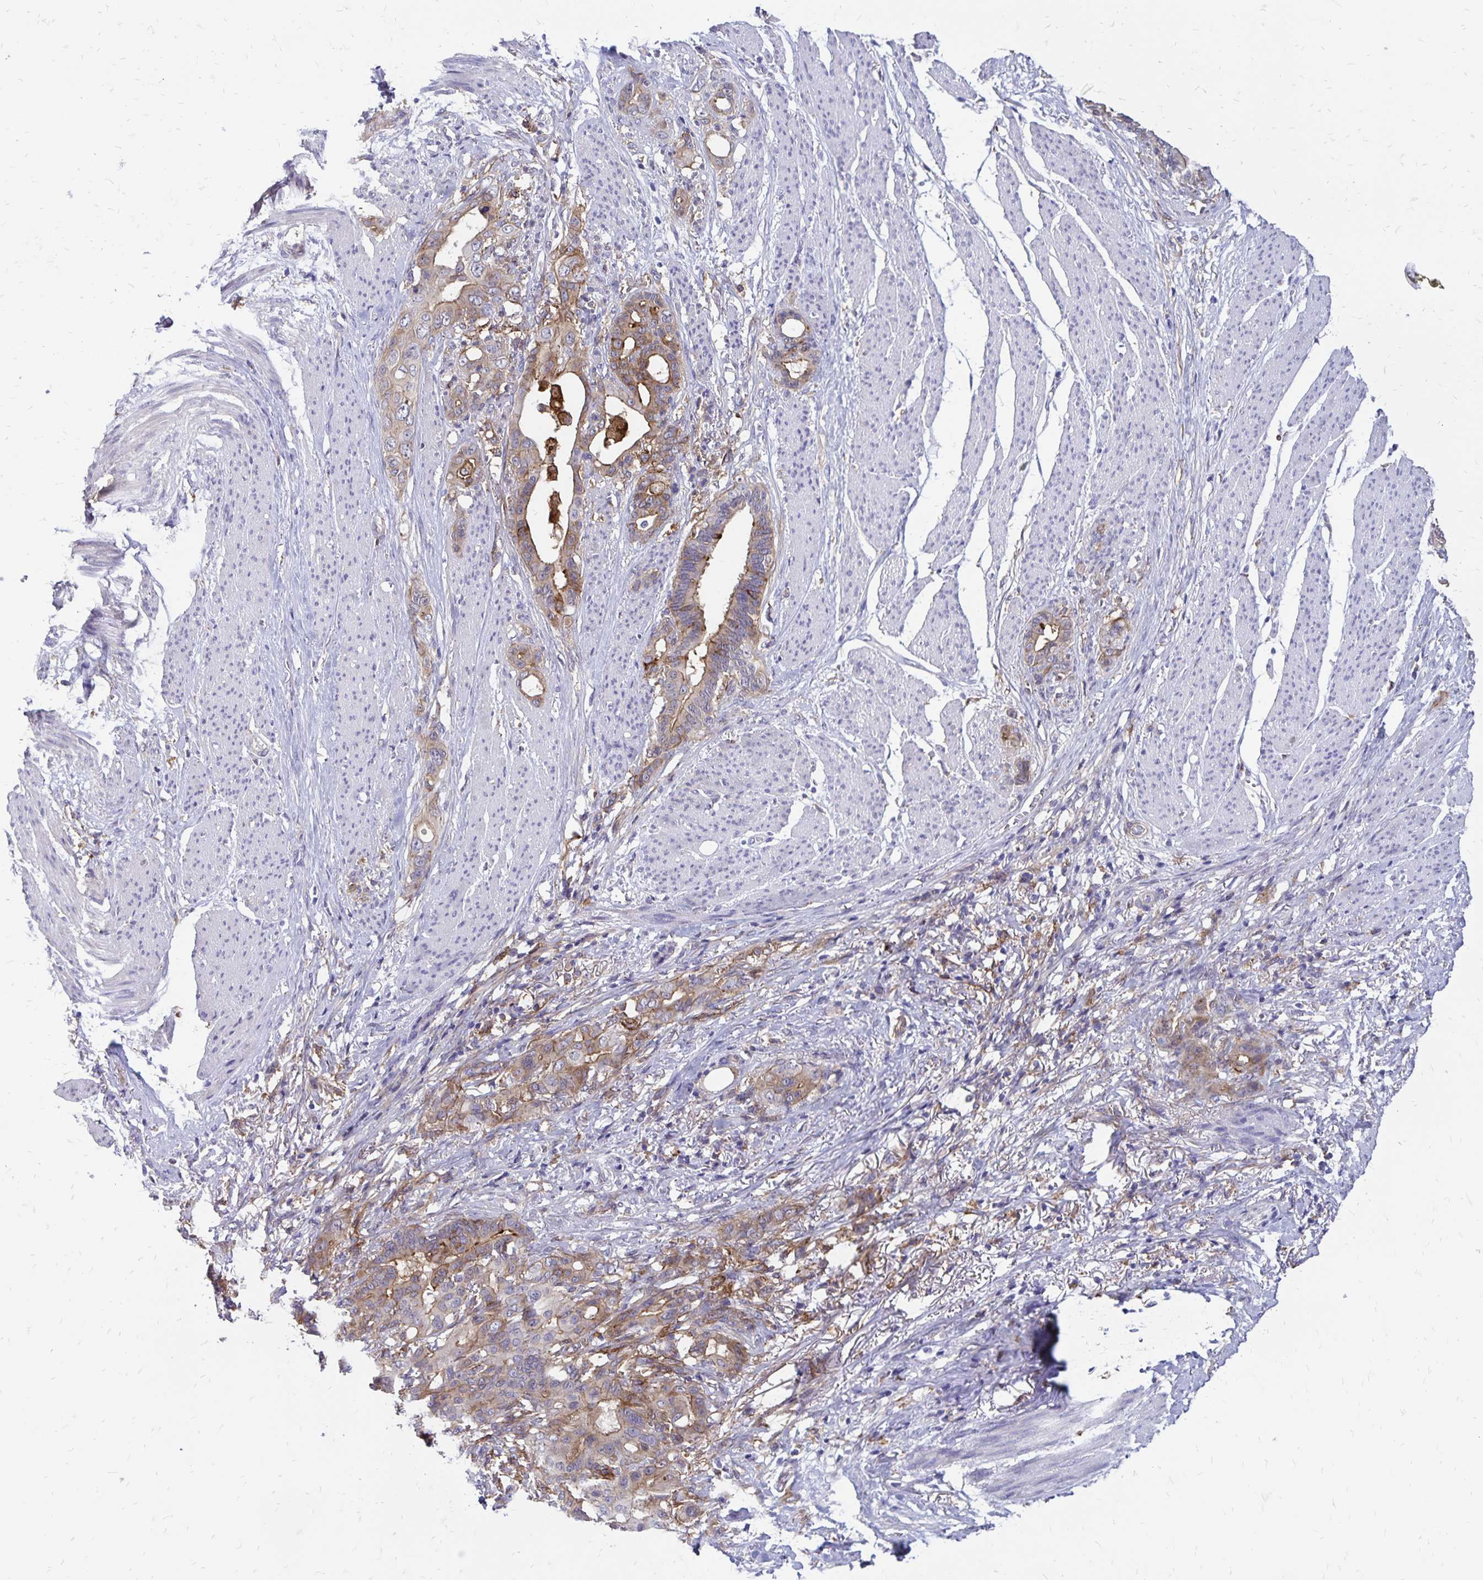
{"staining": {"intensity": "weak", "quantity": ">75%", "location": "cytoplasmic/membranous"}, "tissue": "stomach cancer", "cell_type": "Tumor cells", "image_type": "cancer", "snomed": [{"axis": "morphology", "description": "Normal tissue, NOS"}, {"axis": "morphology", "description": "Adenocarcinoma, NOS"}, {"axis": "topography", "description": "Esophagus"}, {"axis": "topography", "description": "Stomach, upper"}], "caption": "Protein expression by IHC displays weak cytoplasmic/membranous positivity in approximately >75% of tumor cells in stomach adenocarcinoma.", "gene": "TNS3", "patient": {"sex": "male", "age": 62}}